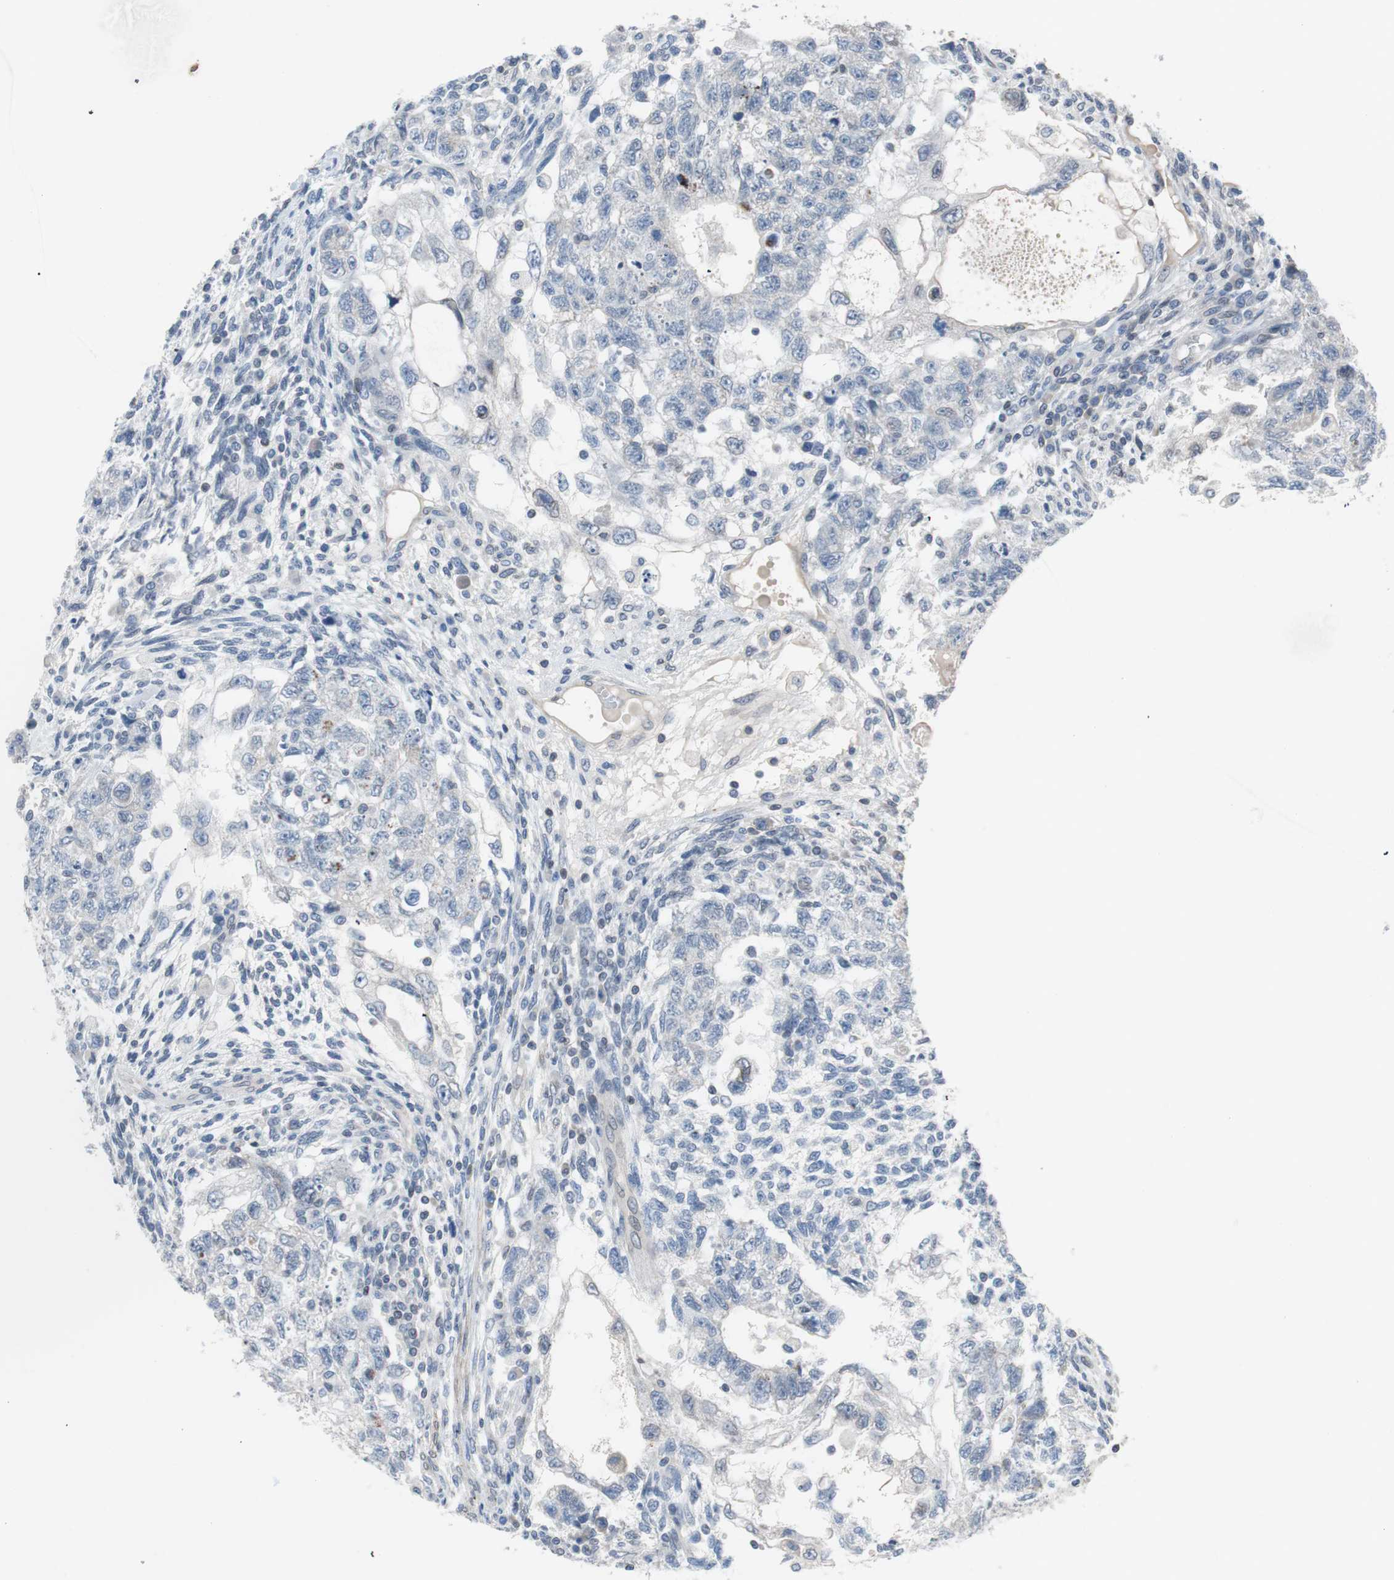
{"staining": {"intensity": "negative", "quantity": "none", "location": "none"}, "tissue": "testis cancer", "cell_type": "Tumor cells", "image_type": "cancer", "snomed": [{"axis": "morphology", "description": "Normal tissue, NOS"}, {"axis": "morphology", "description": "Carcinoma, Embryonal, NOS"}, {"axis": "topography", "description": "Testis"}], "caption": "A micrograph of human testis cancer (embryonal carcinoma) is negative for staining in tumor cells.", "gene": "ARNT2", "patient": {"sex": "male", "age": 36}}